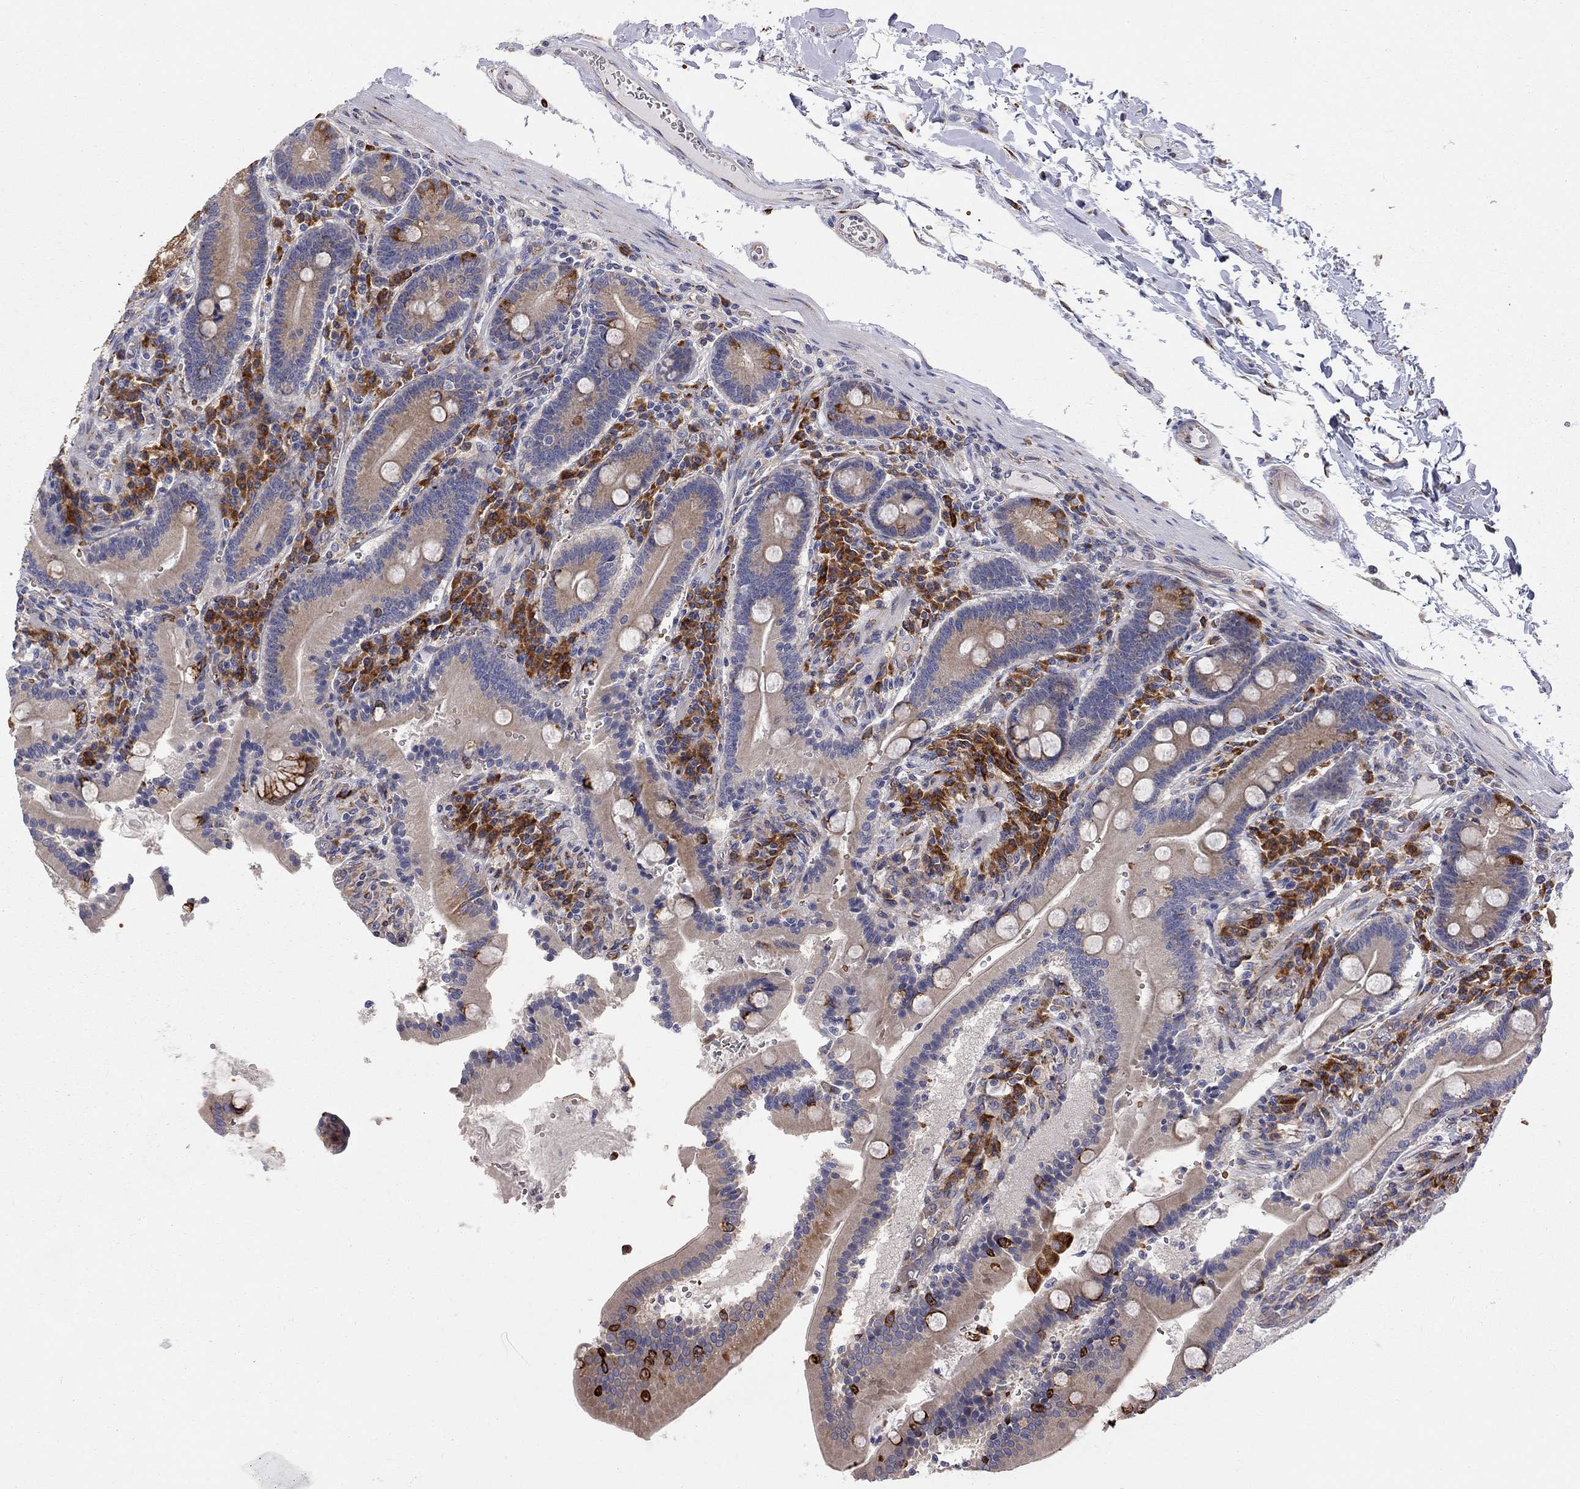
{"staining": {"intensity": "strong", "quantity": "<25%", "location": "cytoplasmic/membranous"}, "tissue": "duodenum", "cell_type": "Glandular cells", "image_type": "normal", "snomed": [{"axis": "morphology", "description": "Normal tissue, NOS"}, {"axis": "topography", "description": "Duodenum"}], "caption": "Brown immunohistochemical staining in benign duodenum exhibits strong cytoplasmic/membranous positivity in about <25% of glandular cells.", "gene": "CASTOR1", "patient": {"sex": "female", "age": 62}}